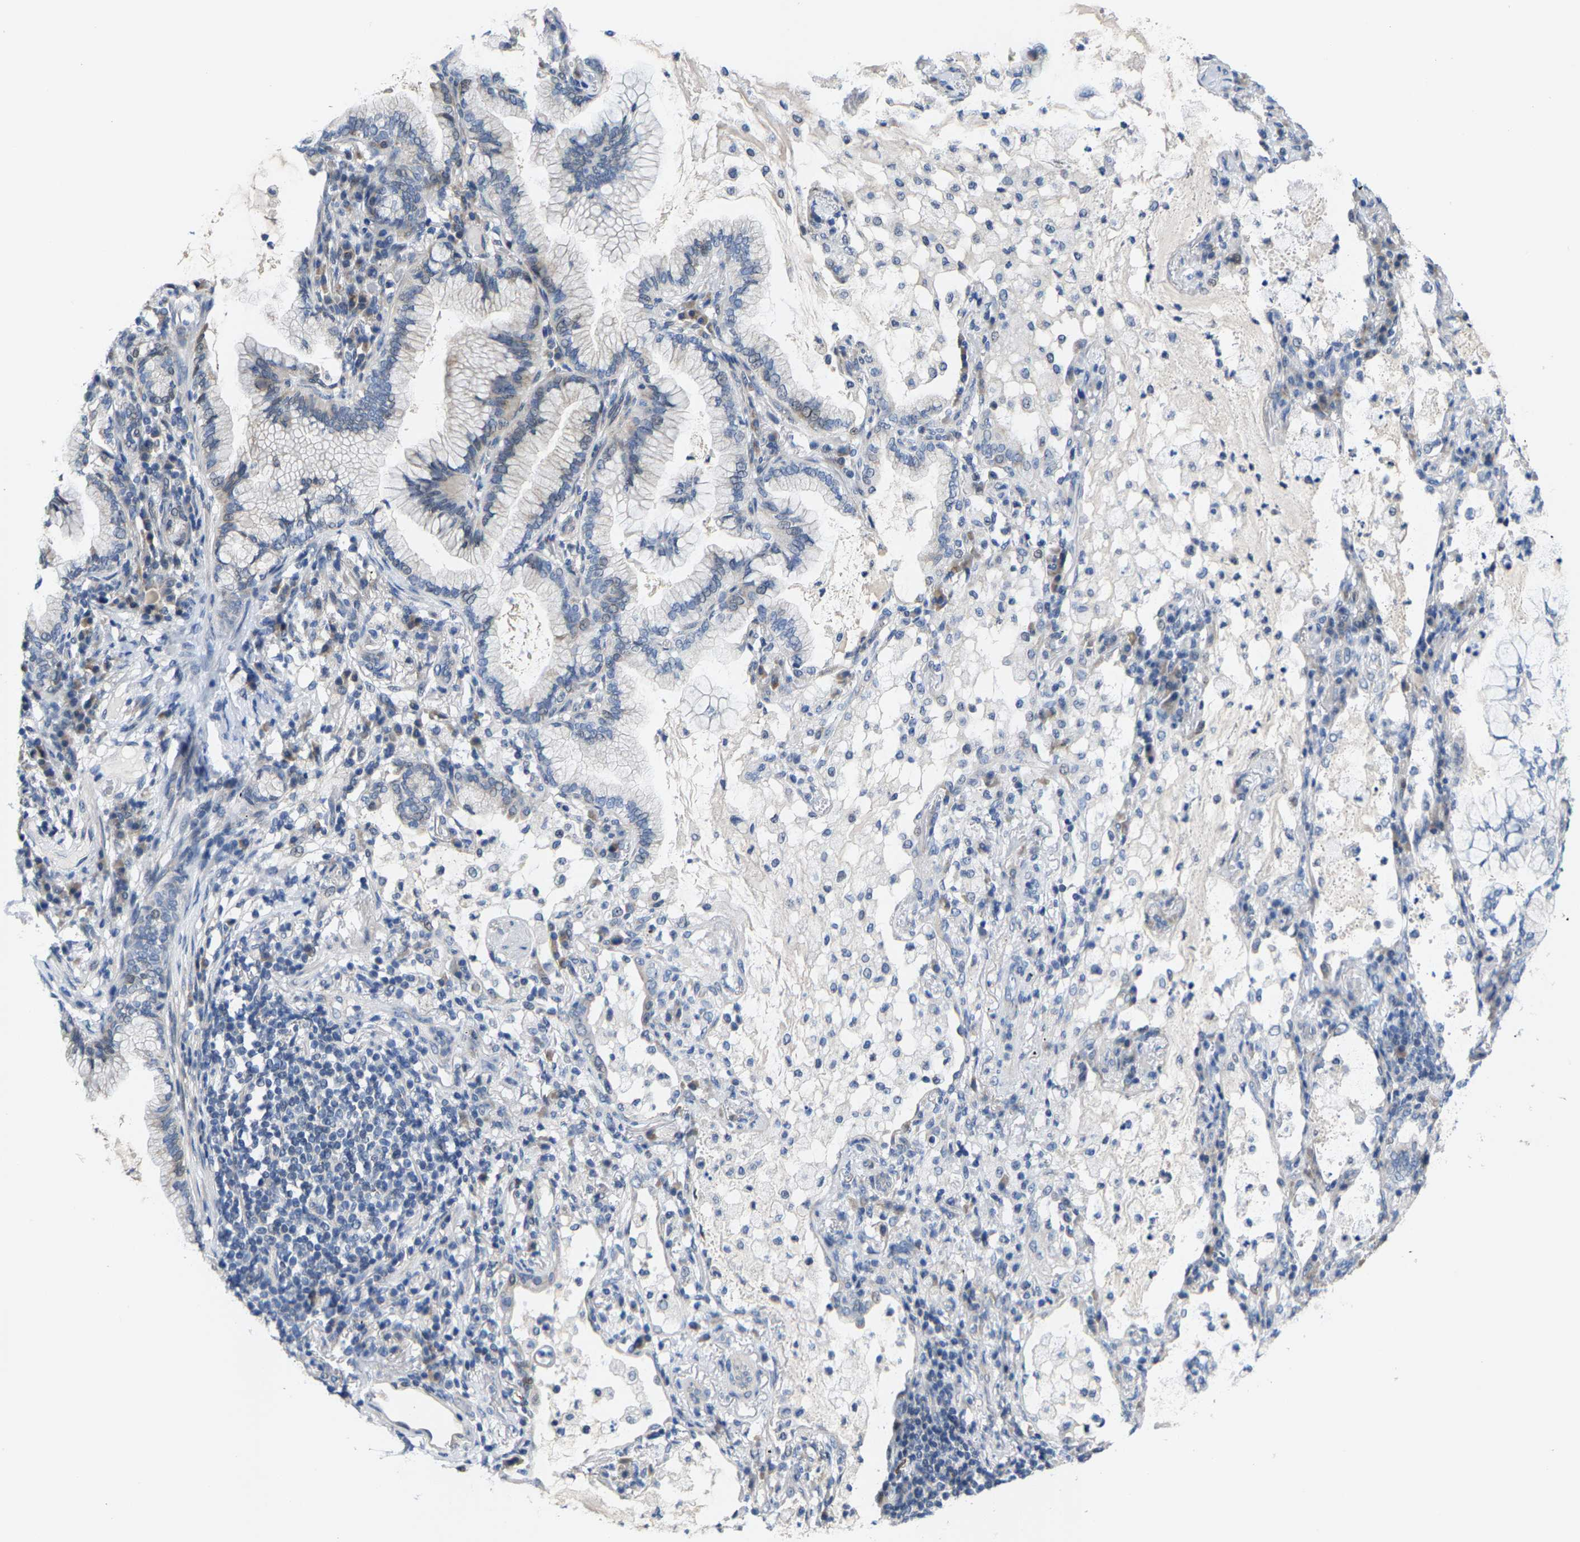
{"staining": {"intensity": "negative", "quantity": "none", "location": "none"}, "tissue": "lung cancer", "cell_type": "Tumor cells", "image_type": "cancer", "snomed": [{"axis": "morphology", "description": "Adenocarcinoma, NOS"}, {"axis": "topography", "description": "Lung"}], "caption": "A micrograph of human lung cancer (adenocarcinoma) is negative for staining in tumor cells.", "gene": "KLHL1", "patient": {"sex": "female", "age": 70}}